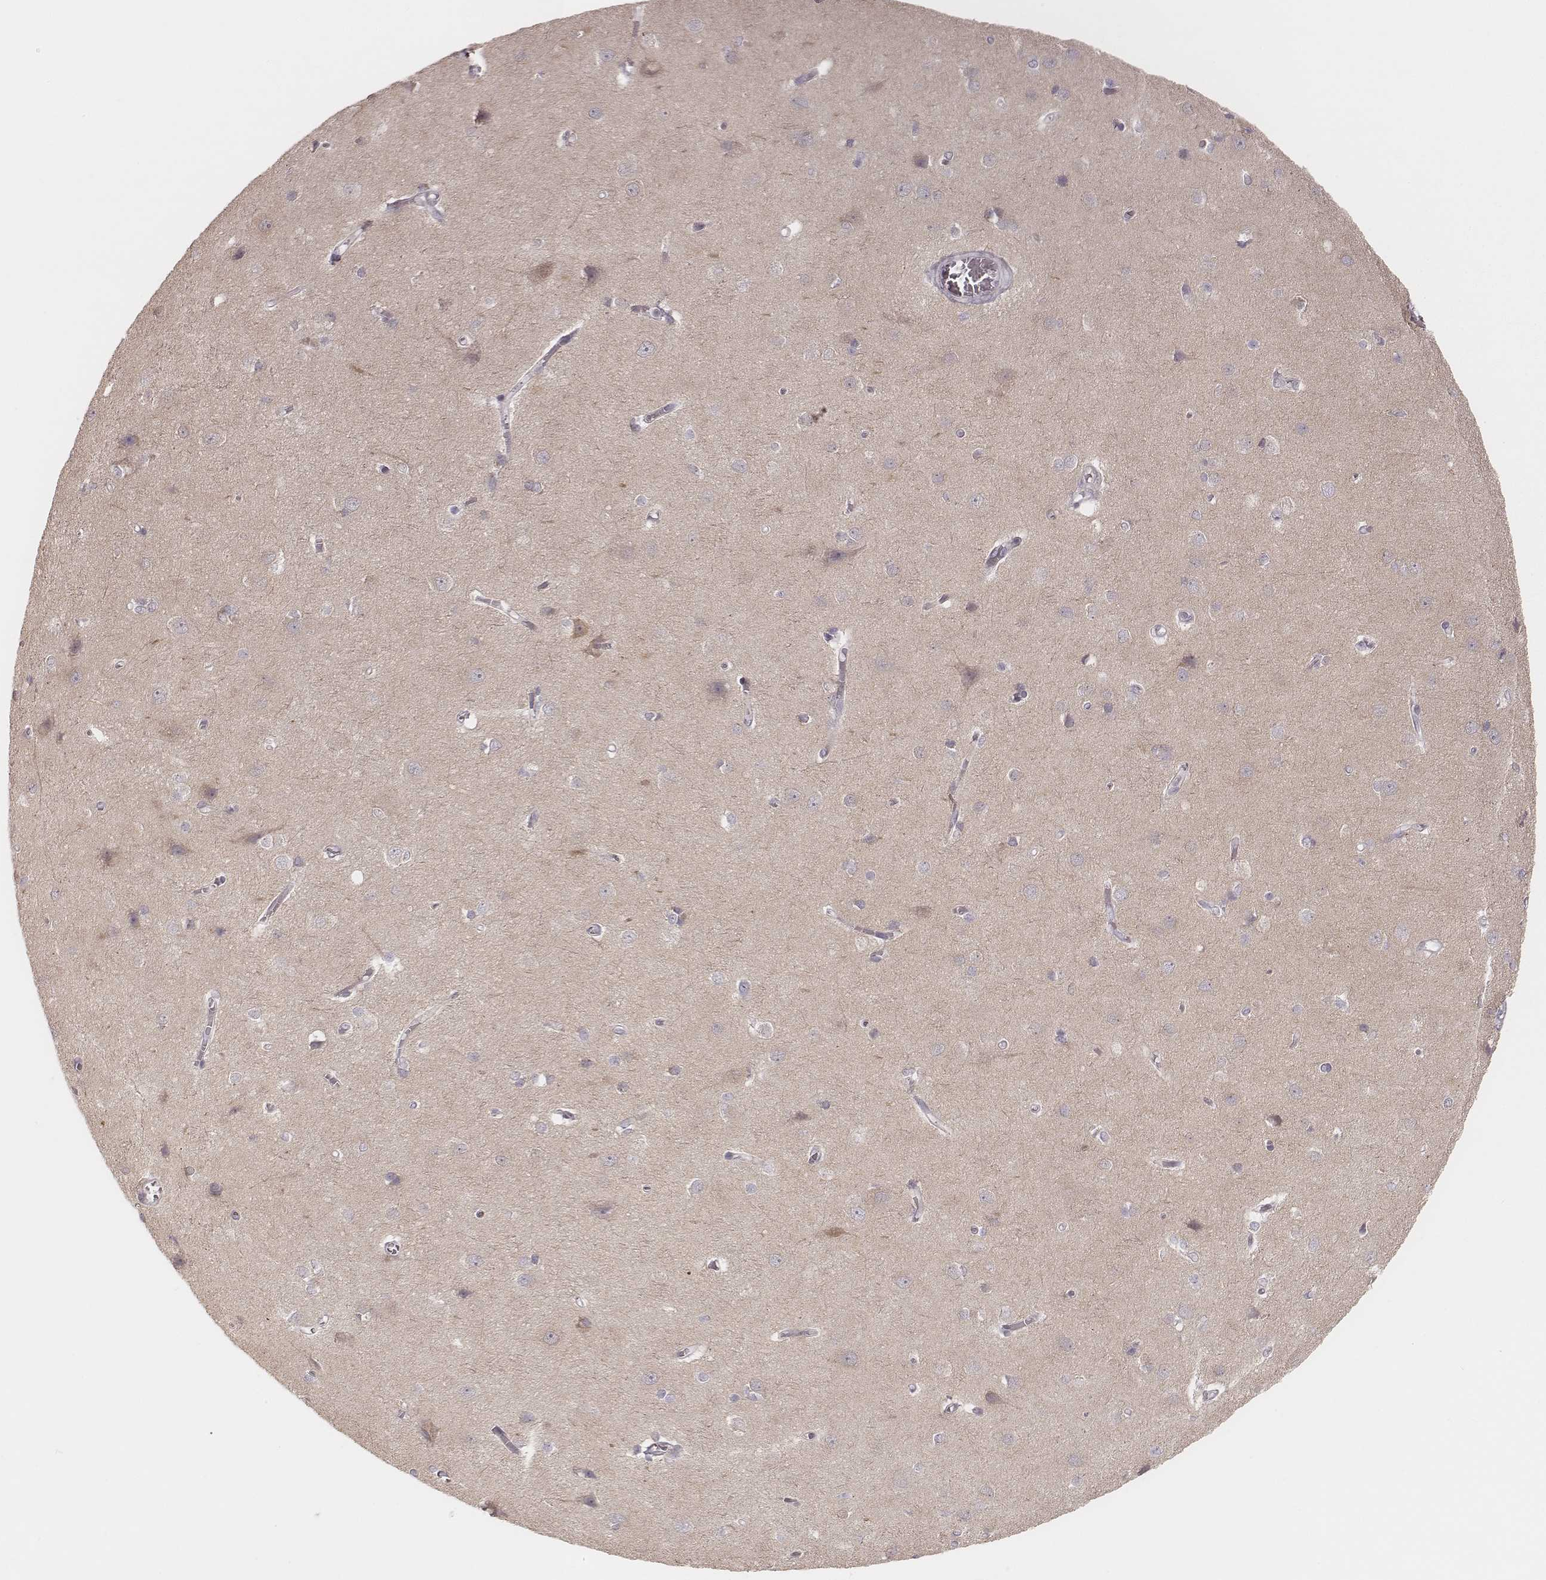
{"staining": {"intensity": "negative", "quantity": "none", "location": "none"}, "tissue": "cerebral cortex", "cell_type": "Endothelial cells", "image_type": "normal", "snomed": [{"axis": "morphology", "description": "Normal tissue, NOS"}, {"axis": "topography", "description": "Cerebral cortex"}], "caption": "Immunohistochemical staining of benign human cerebral cortex exhibits no significant positivity in endothelial cells.", "gene": "KIF5C", "patient": {"sex": "male", "age": 37}}